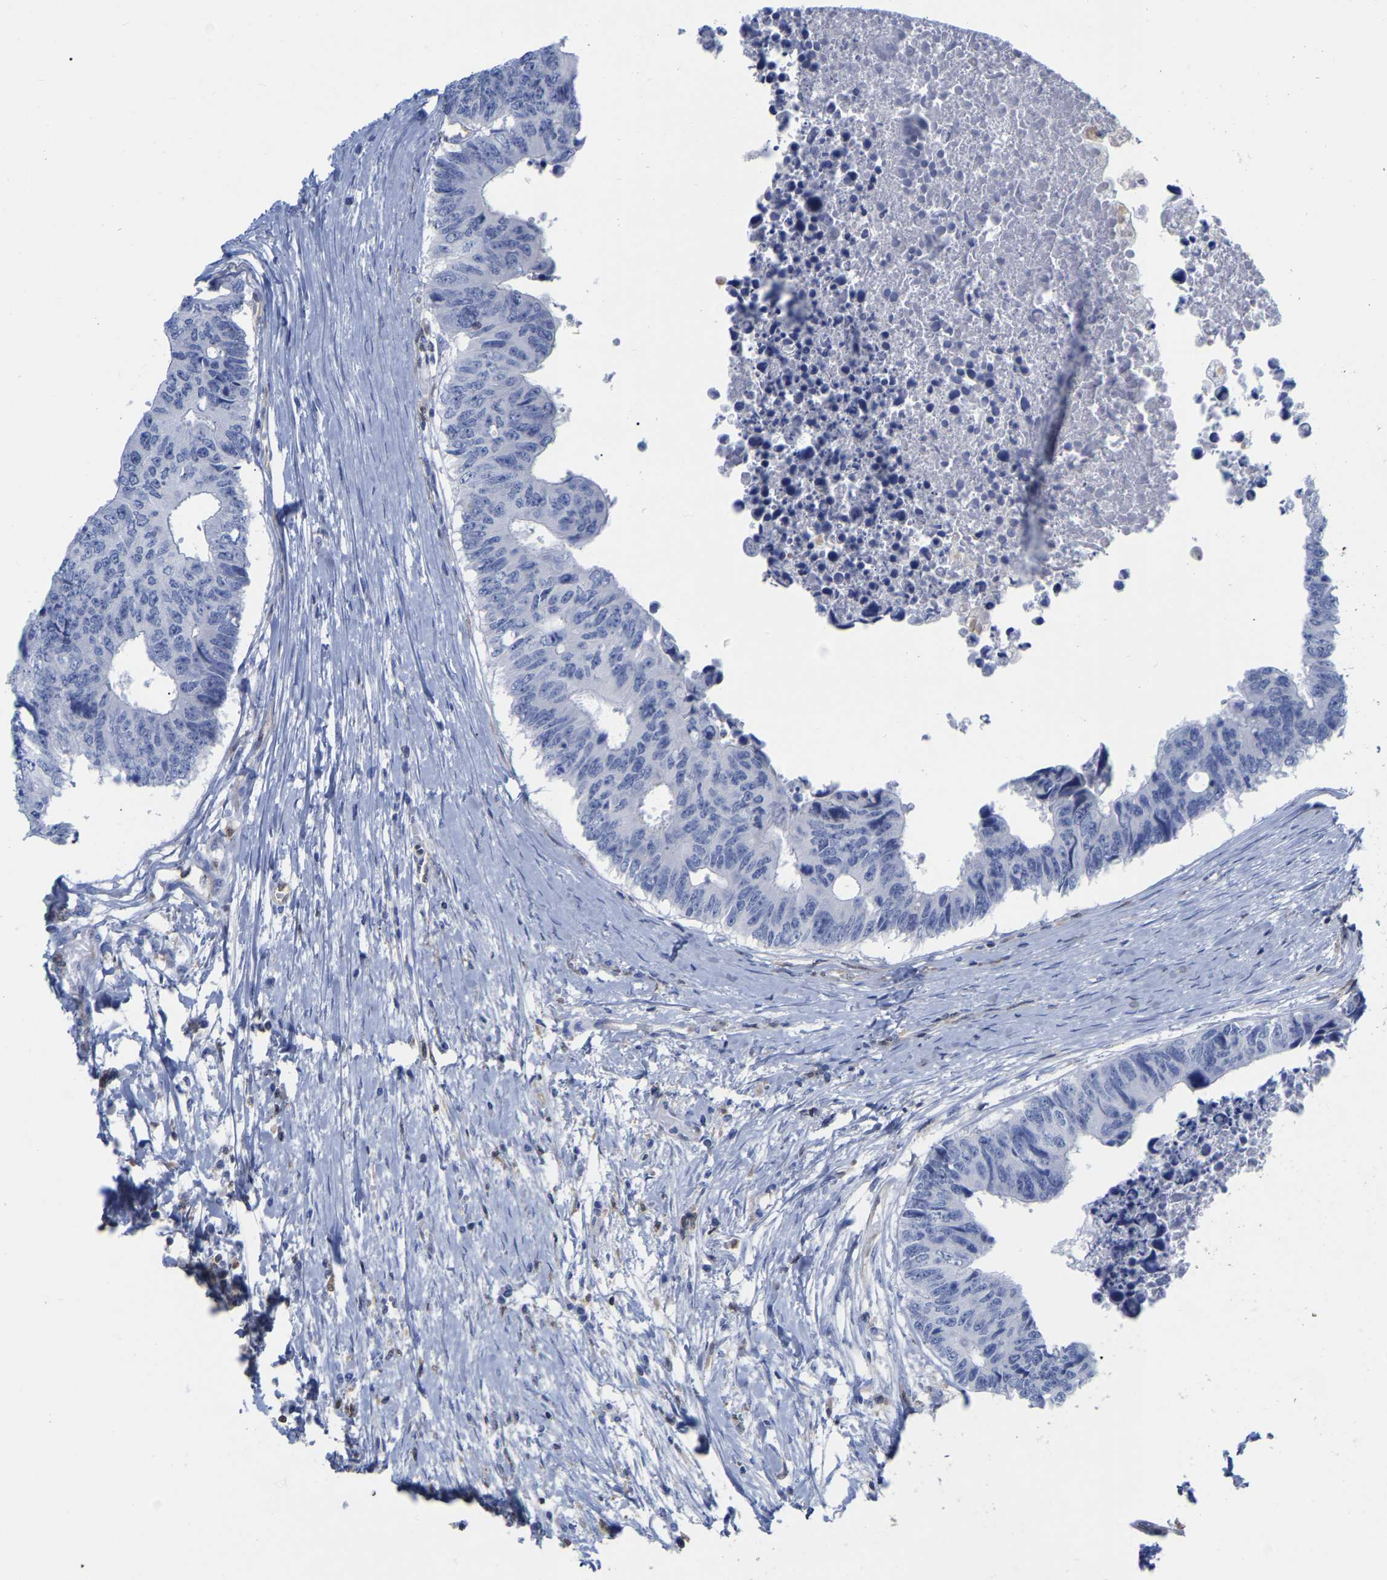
{"staining": {"intensity": "negative", "quantity": "none", "location": "none"}, "tissue": "colorectal cancer", "cell_type": "Tumor cells", "image_type": "cancer", "snomed": [{"axis": "morphology", "description": "Adenocarcinoma, NOS"}, {"axis": "topography", "description": "Rectum"}], "caption": "This is an IHC photomicrograph of colorectal cancer. There is no positivity in tumor cells.", "gene": "GIMAP4", "patient": {"sex": "male", "age": 84}}